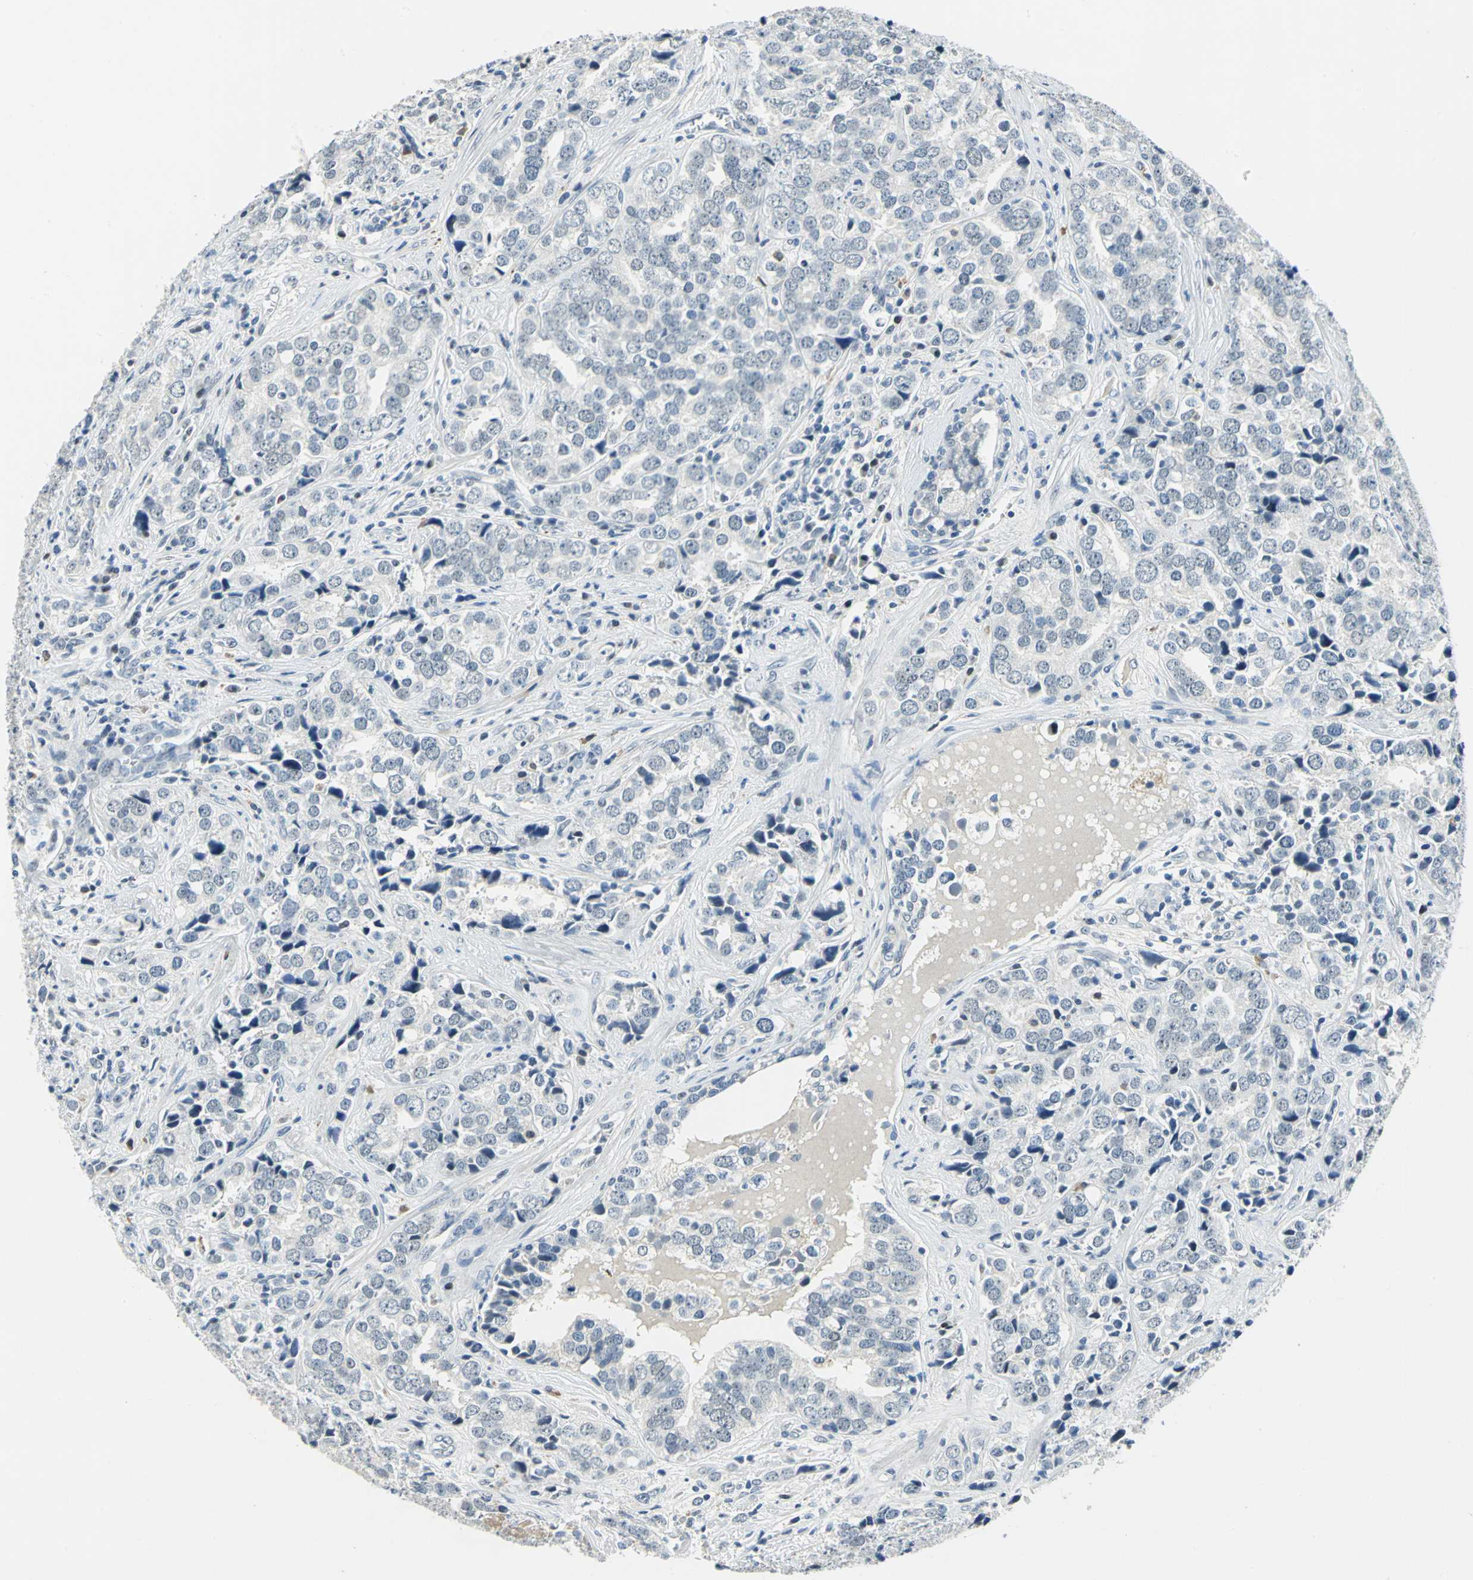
{"staining": {"intensity": "negative", "quantity": "none", "location": "none"}, "tissue": "prostate cancer", "cell_type": "Tumor cells", "image_type": "cancer", "snomed": [{"axis": "morphology", "description": "Adenocarcinoma, High grade"}, {"axis": "topography", "description": "Prostate"}], "caption": "Protein analysis of prostate cancer shows no significant positivity in tumor cells.", "gene": "RAD17", "patient": {"sex": "male", "age": 71}}